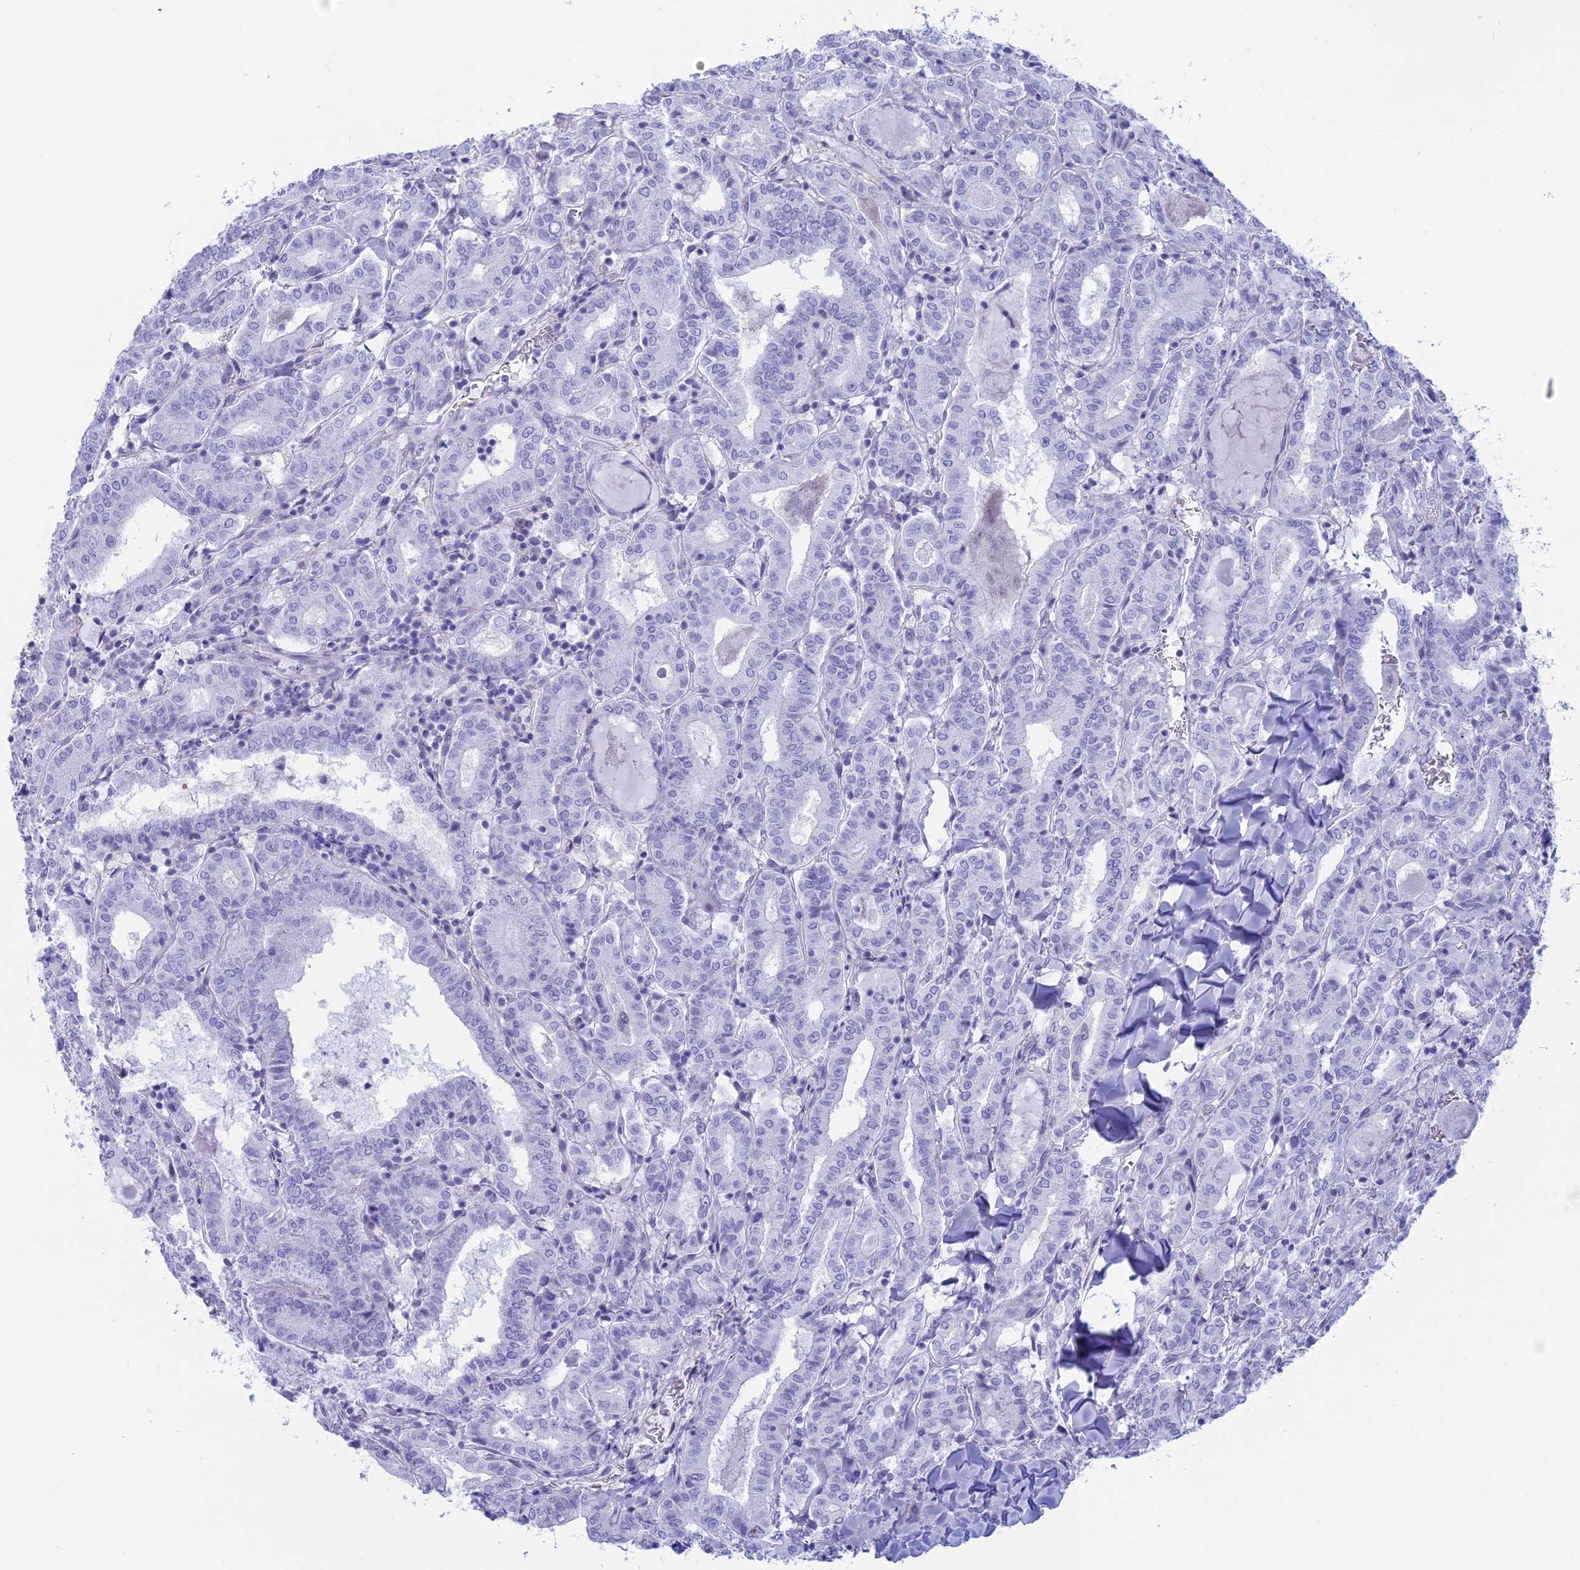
{"staining": {"intensity": "negative", "quantity": "none", "location": "none"}, "tissue": "thyroid cancer", "cell_type": "Tumor cells", "image_type": "cancer", "snomed": [{"axis": "morphology", "description": "Papillary adenocarcinoma, NOS"}, {"axis": "topography", "description": "Thyroid gland"}], "caption": "Tumor cells show no significant expression in papillary adenocarcinoma (thyroid).", "gene": "RP1", "patient": {"sex": "female", "age": 72}}